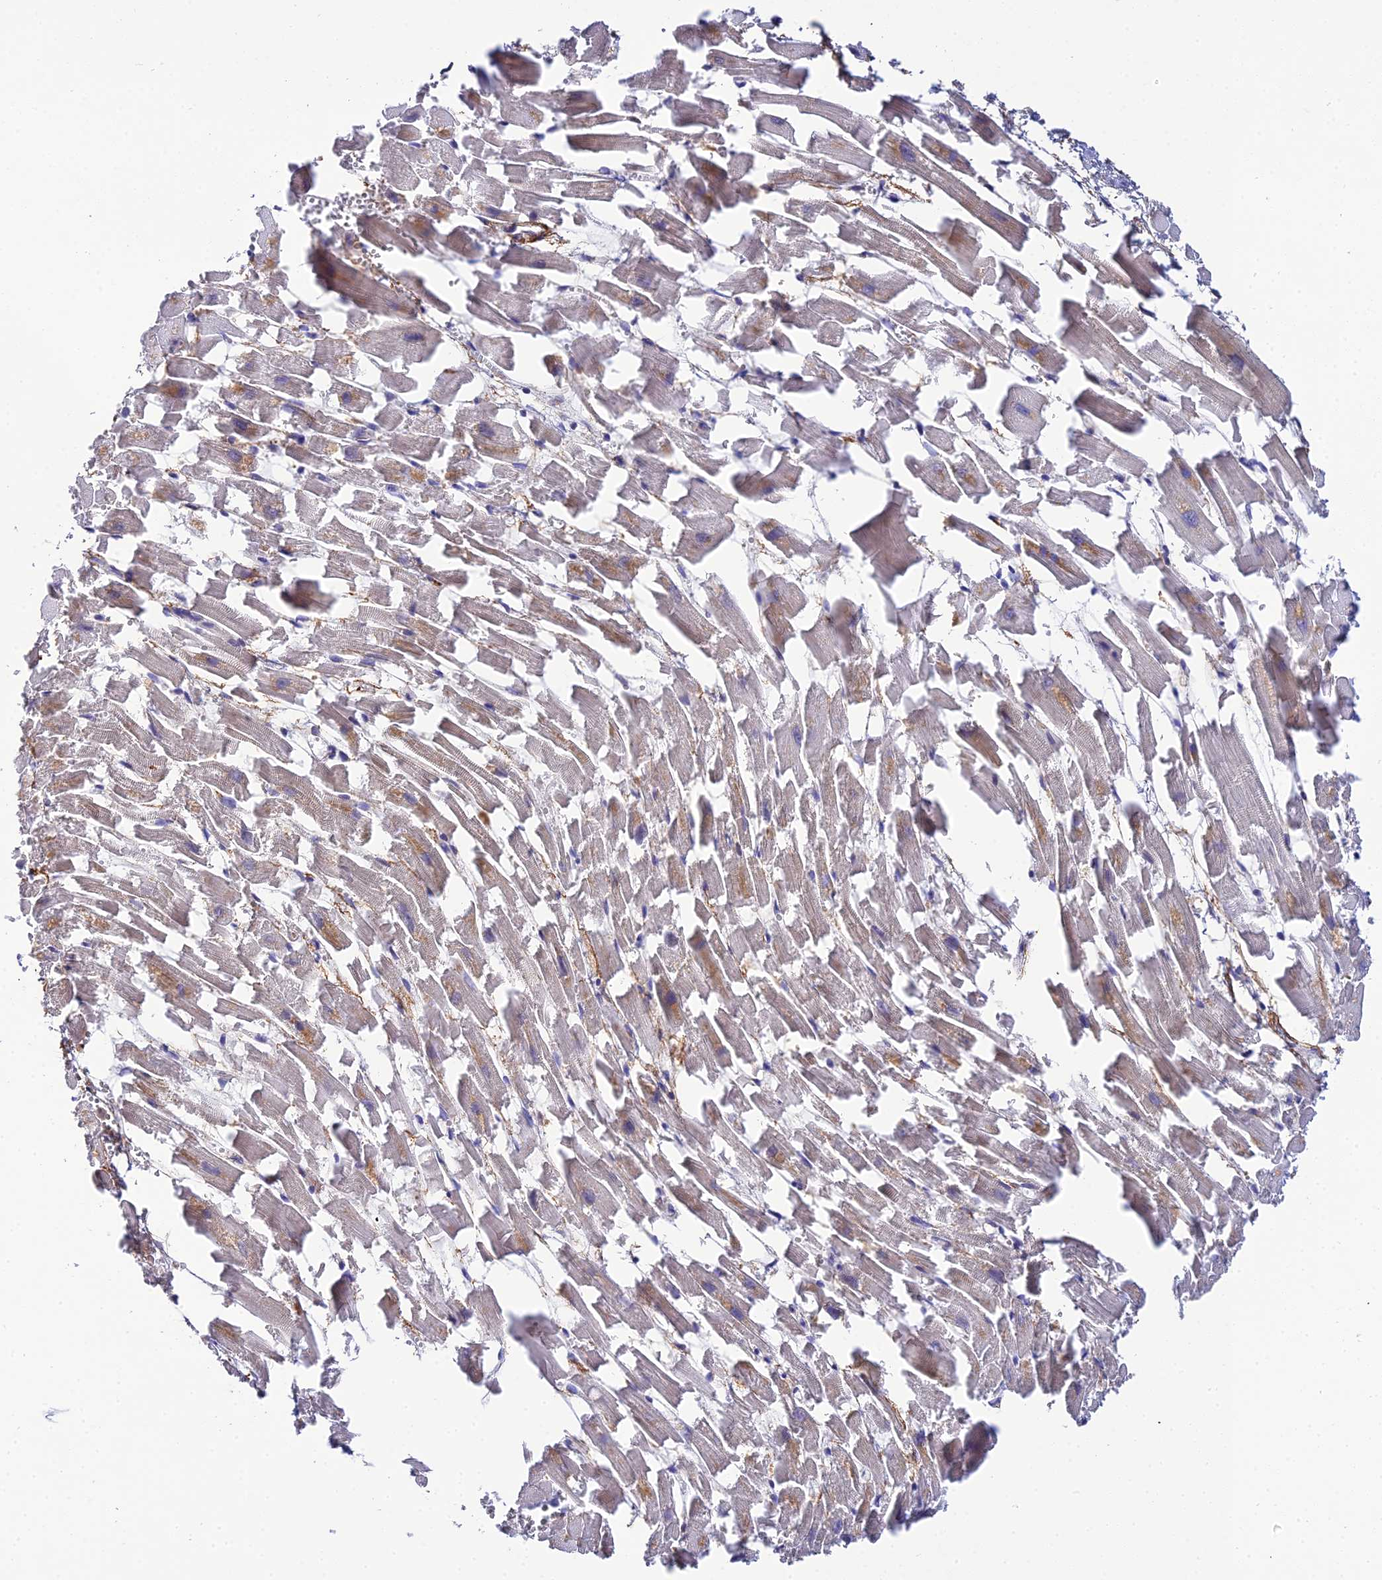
{"staining": {"intensity": "weak", "quantity": "25%-75%", "location": "cytoplasmic/membranous"}, "tissue": "heart muscle", "cell_type": "Cardiomyocytes", "image_type": "normal", "snomed": [{"axis": "morphology", "description": "Normal tissue, NOS"}, {"axis": "topography", "description": "Heart"}], "caption": "An image of human heart muscle stained for a protein reveals weak cytoplasmic/membranous brown staining in cardiomyocytes. (IHC, brightfield microscopy, high magnification).", "gene": "NIPSNAP3A", "patient": {"sex": "female", "age": 64}}